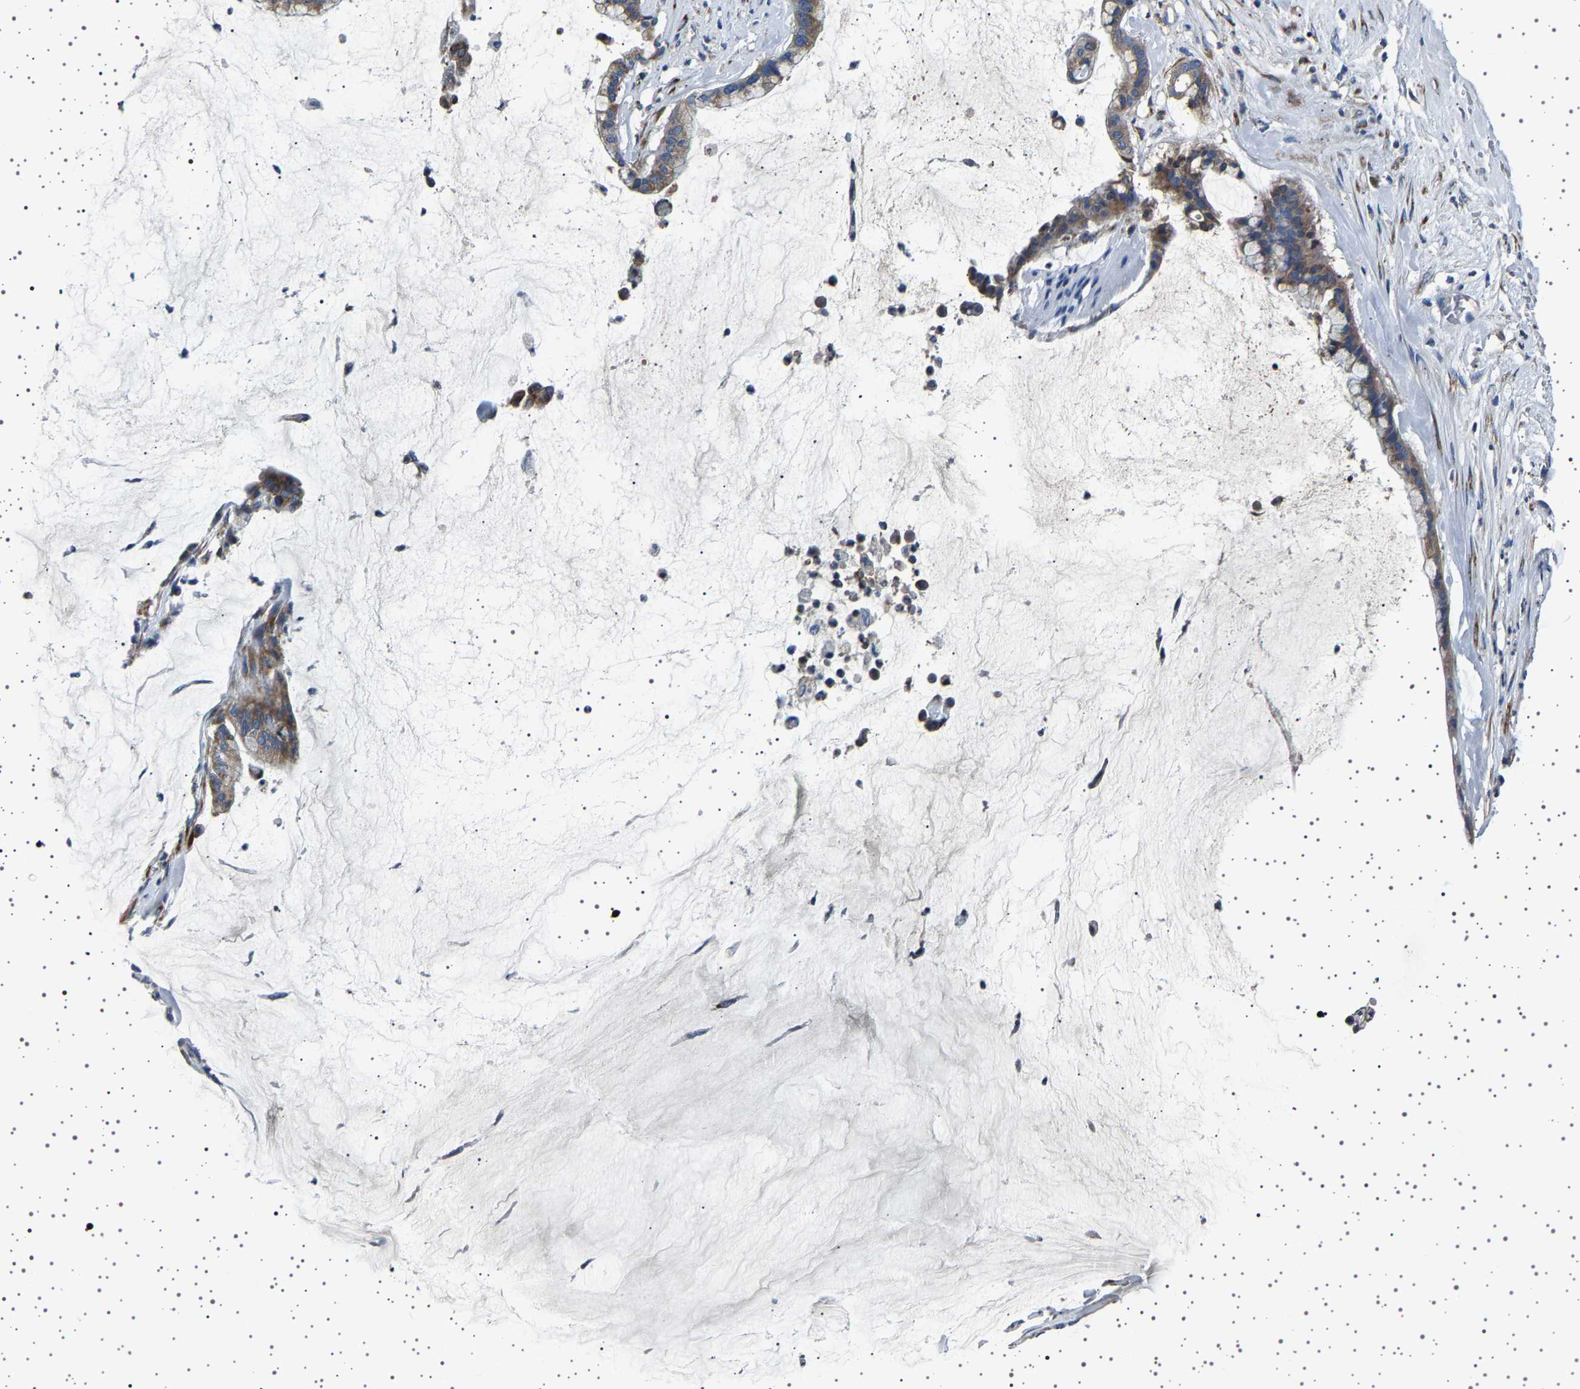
{"staining": {"intensity": "weak", "quantity": ">75%", "location": "cytoplasmic/membranous"}, "tissue": "pancreatic cancer", "cell_type": "Tumor cells", "image_type": "cancer", "snomed": [{"axis": "morphology", "description": "Adenocarcinoma, NOS"}, {"axis": "topography", "description": "Pancreas"}], "caption": "Pancreatic cancer (adenocarcinoma) was stained to show a protein in brown. There is low levels of weak cytoplasmic/membranous staining in about >75% of tumor cells. (DAB (3,3'-diaminobenzidine) IHC with brightfield microscopy, high magnification).", "gene": "FTCD", "patient": {"sex": "male", "age": 41}}